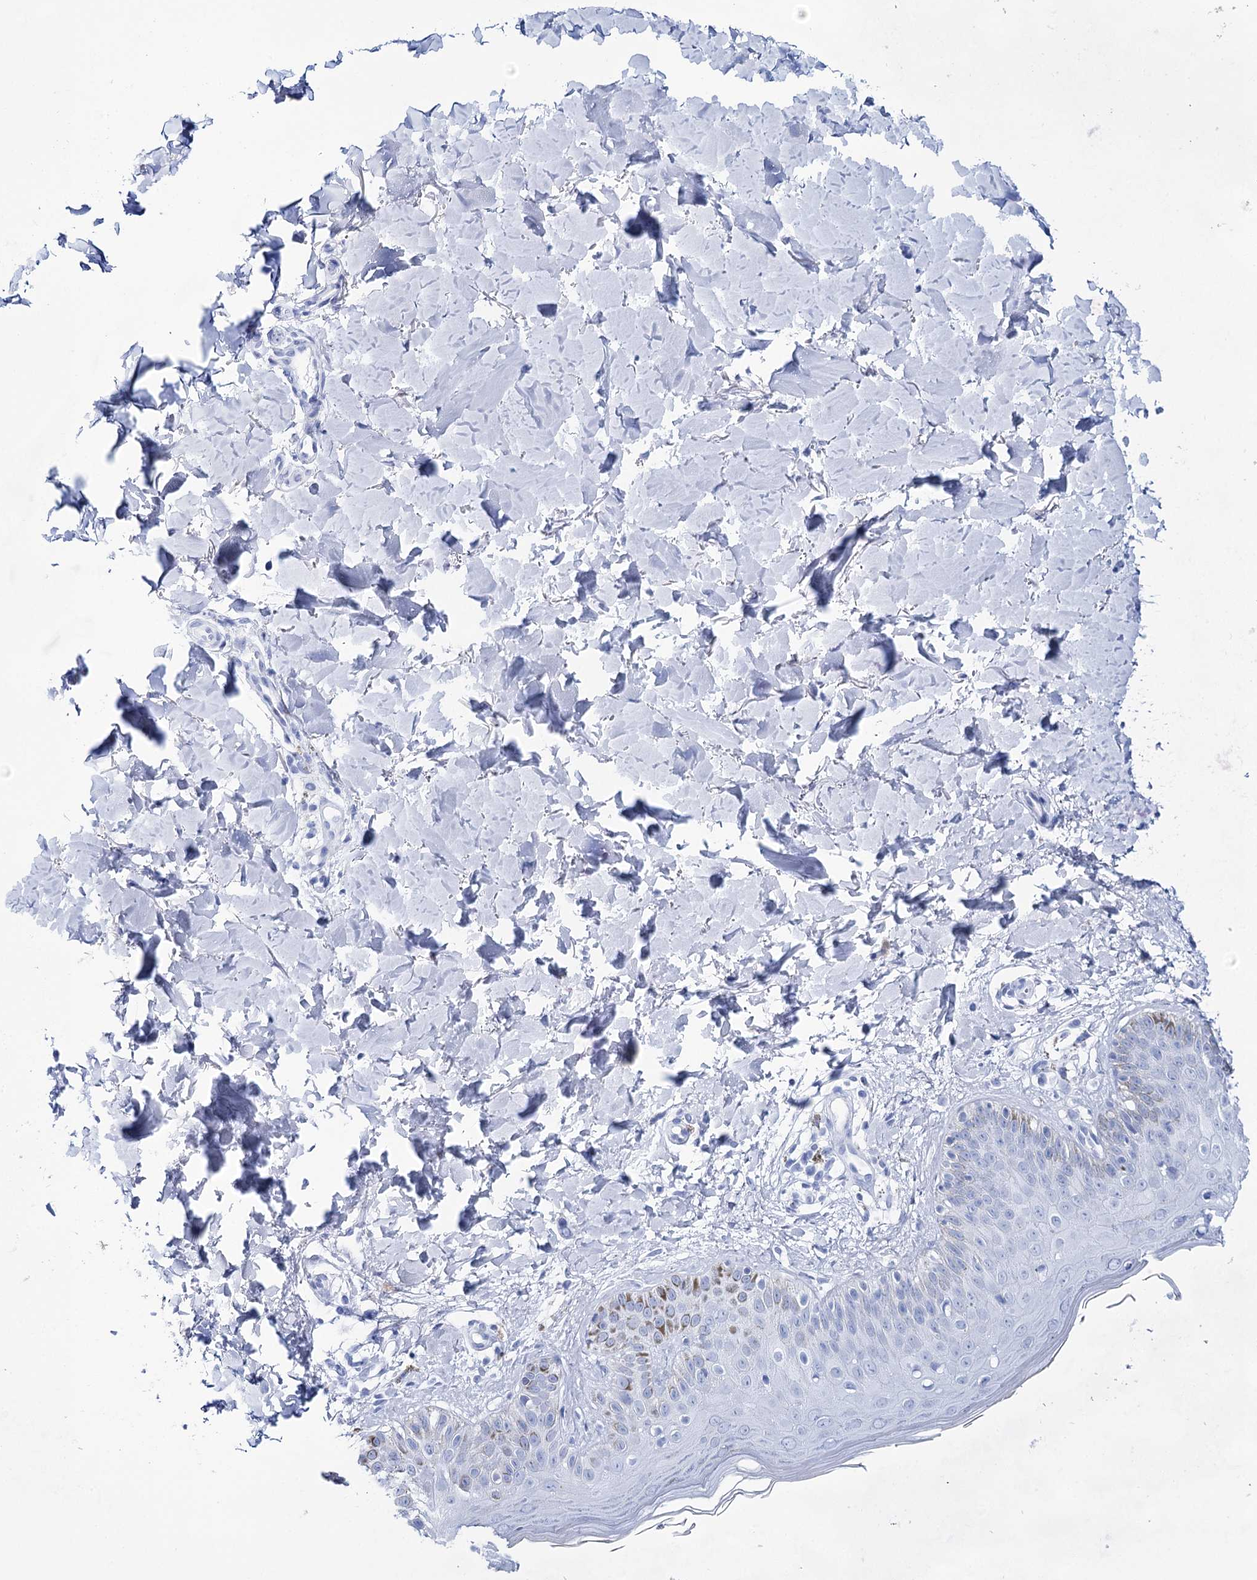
{"staining": {"intensity": "negative", "quantity": "none", "location": "none"}, "tissue": "skin", "cell_type": "Fibroblasts", "image_type": "normal", "snomed": [{"axis": "morphology", "description": "Normal tissue, NOS"}, {"axis": "topography", "description": "Skin"}], "caption": "This is an IHC histopathology image of unremarkable human skin. There is no positivity in fibroblasts.", "gene": "LALBA", "patient": {"sex": "male", "age": 52}}